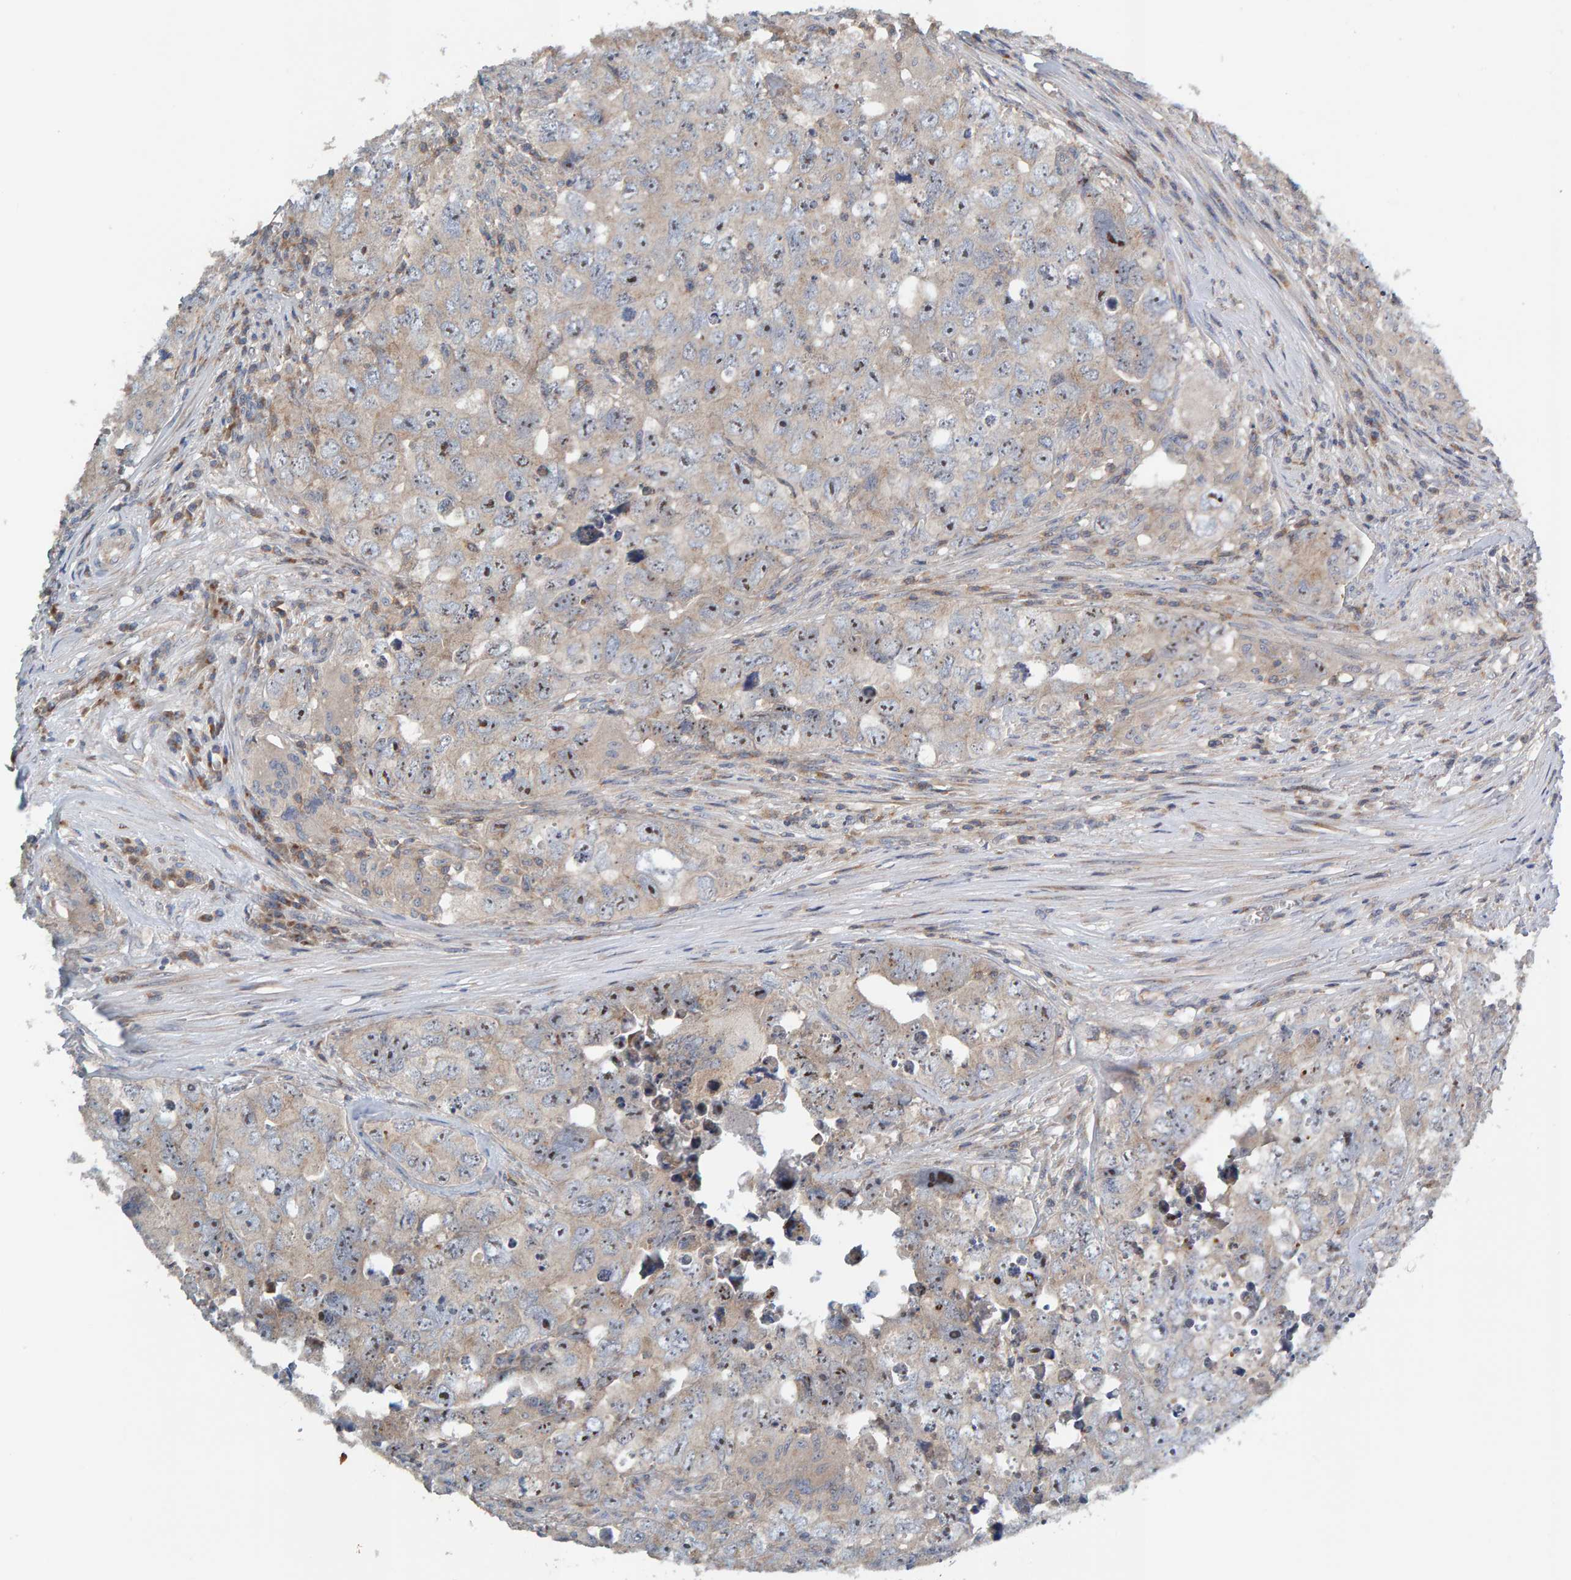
{"staining": {"intensity": "weak", "quantity": "25%-75%", "location": "cytoplasmic/membranous,nuclear"}, "tissue": "testis cancer", "cell_type": "Tumor cells", "image_type": "cancer", "snomed": [{"axis": "morphology", "description": "Seminoma, NOS"}, {"axis": "morphology", "description": "Carcinoma, Embryonal, NOS"}, {"axis": "topography", "description": "Testis"}], "caption": "Protein analysis of embryonal carcinoma (testis) tissue displays weak cytoplasmic/membranous and nuclear positivity in about 25%-75% of tumor cells.", "gene": "CCM2", "patient": {"sex": "male", "age": 43}}